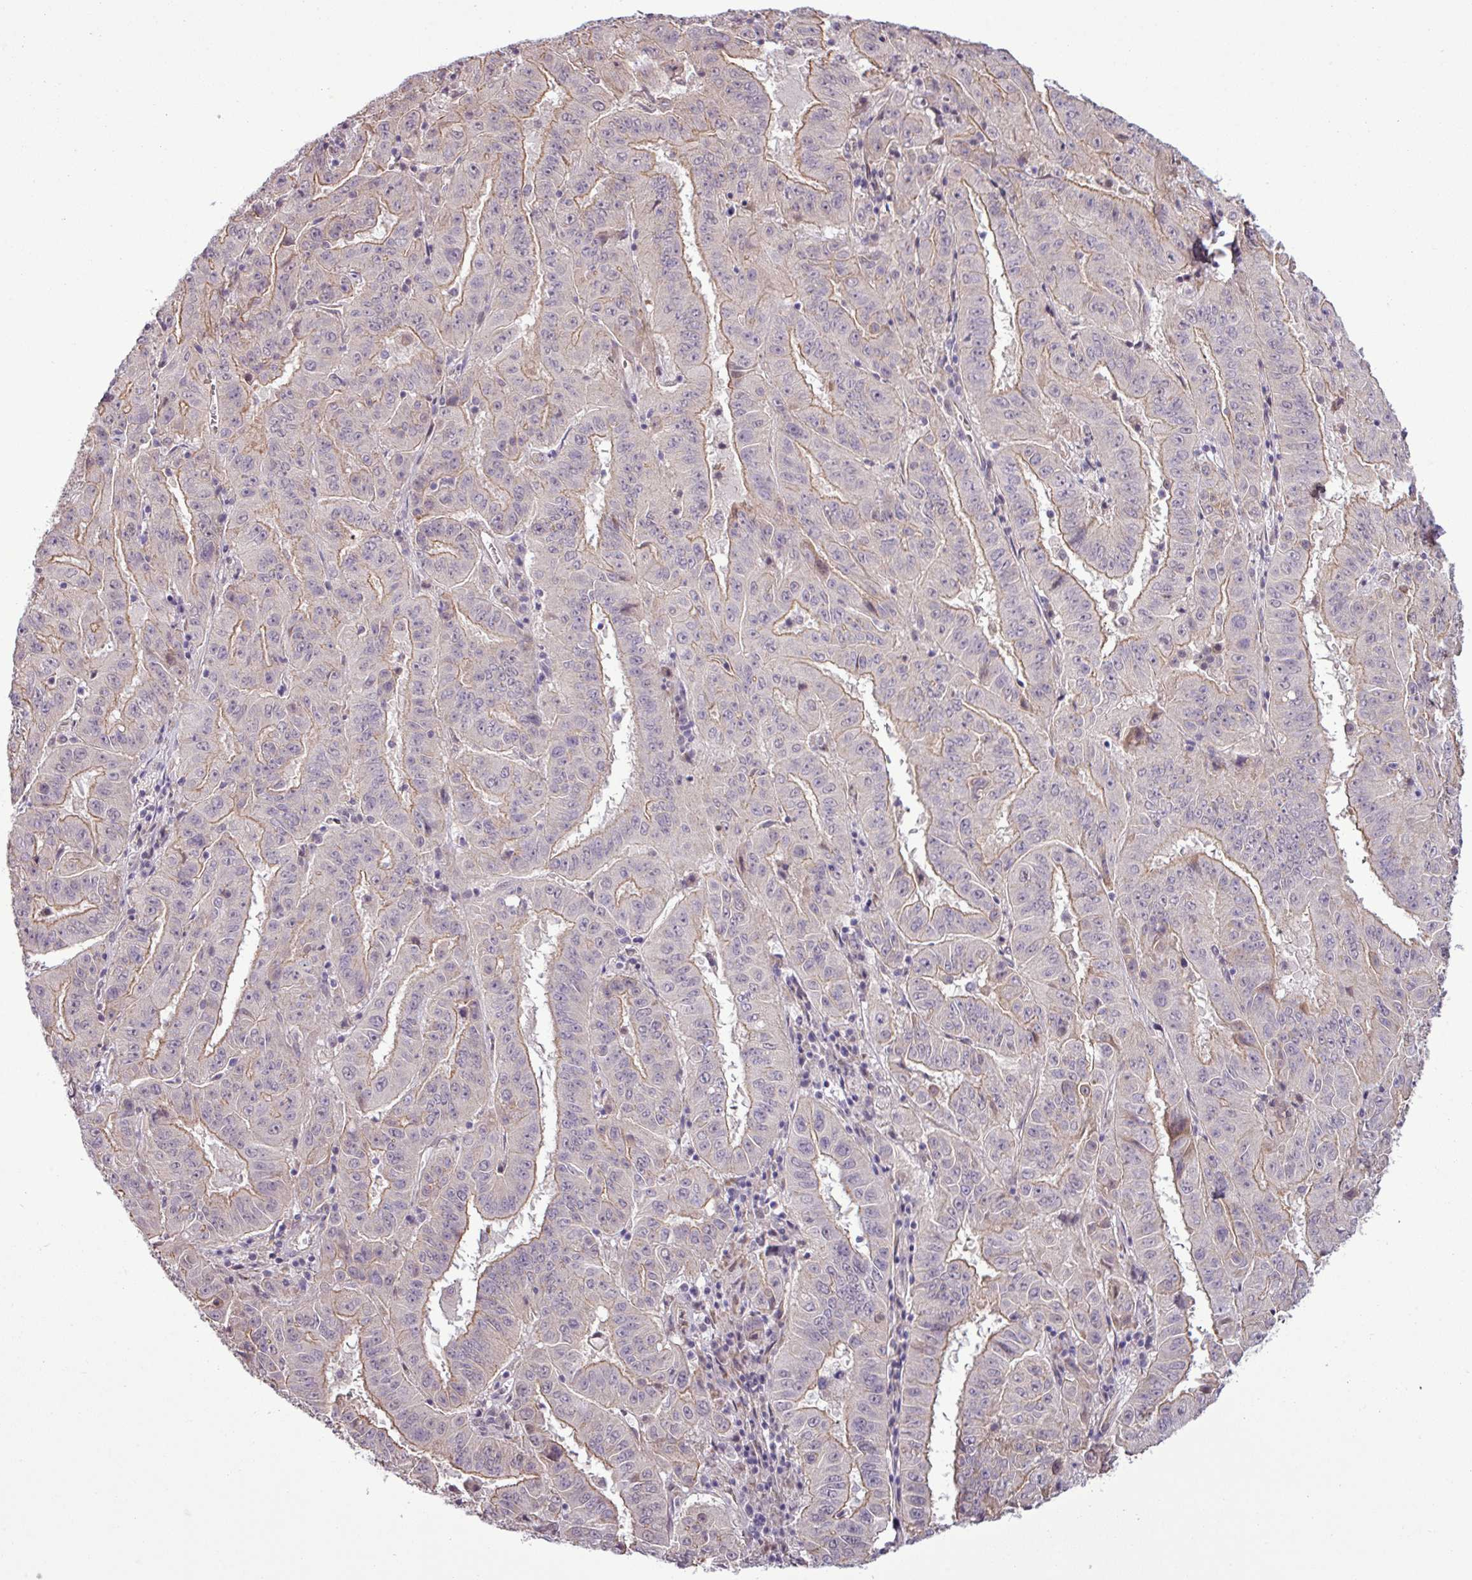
{"staining": {"intensity": "weak", "quantity": "25%-75%", "location": "cytoplasmic/membranous"}, "tissue": "pancreatic cancer", "cell_type": "Tumor cells", "image_type": "cancer", "snomed": [{"axis": "morphology", "description": "Adenocarcinoma, NOS"}, {"axis": "topography", "description": "Pancreas"}], "caption": "High-magnification brightfield microscopy of pancreatic cancer stained with DAB (brown) and counterstained with hematoxylin (blue). tumor cells exhibit weak cytoplasmic/membranous staining is appreciated in approximately25%-75% of cells. (brown staining indicates protein expression, while blue staining denotes nuclei).", "gene": "GPT2", "patient": {"sex": "male", "age": 63}}